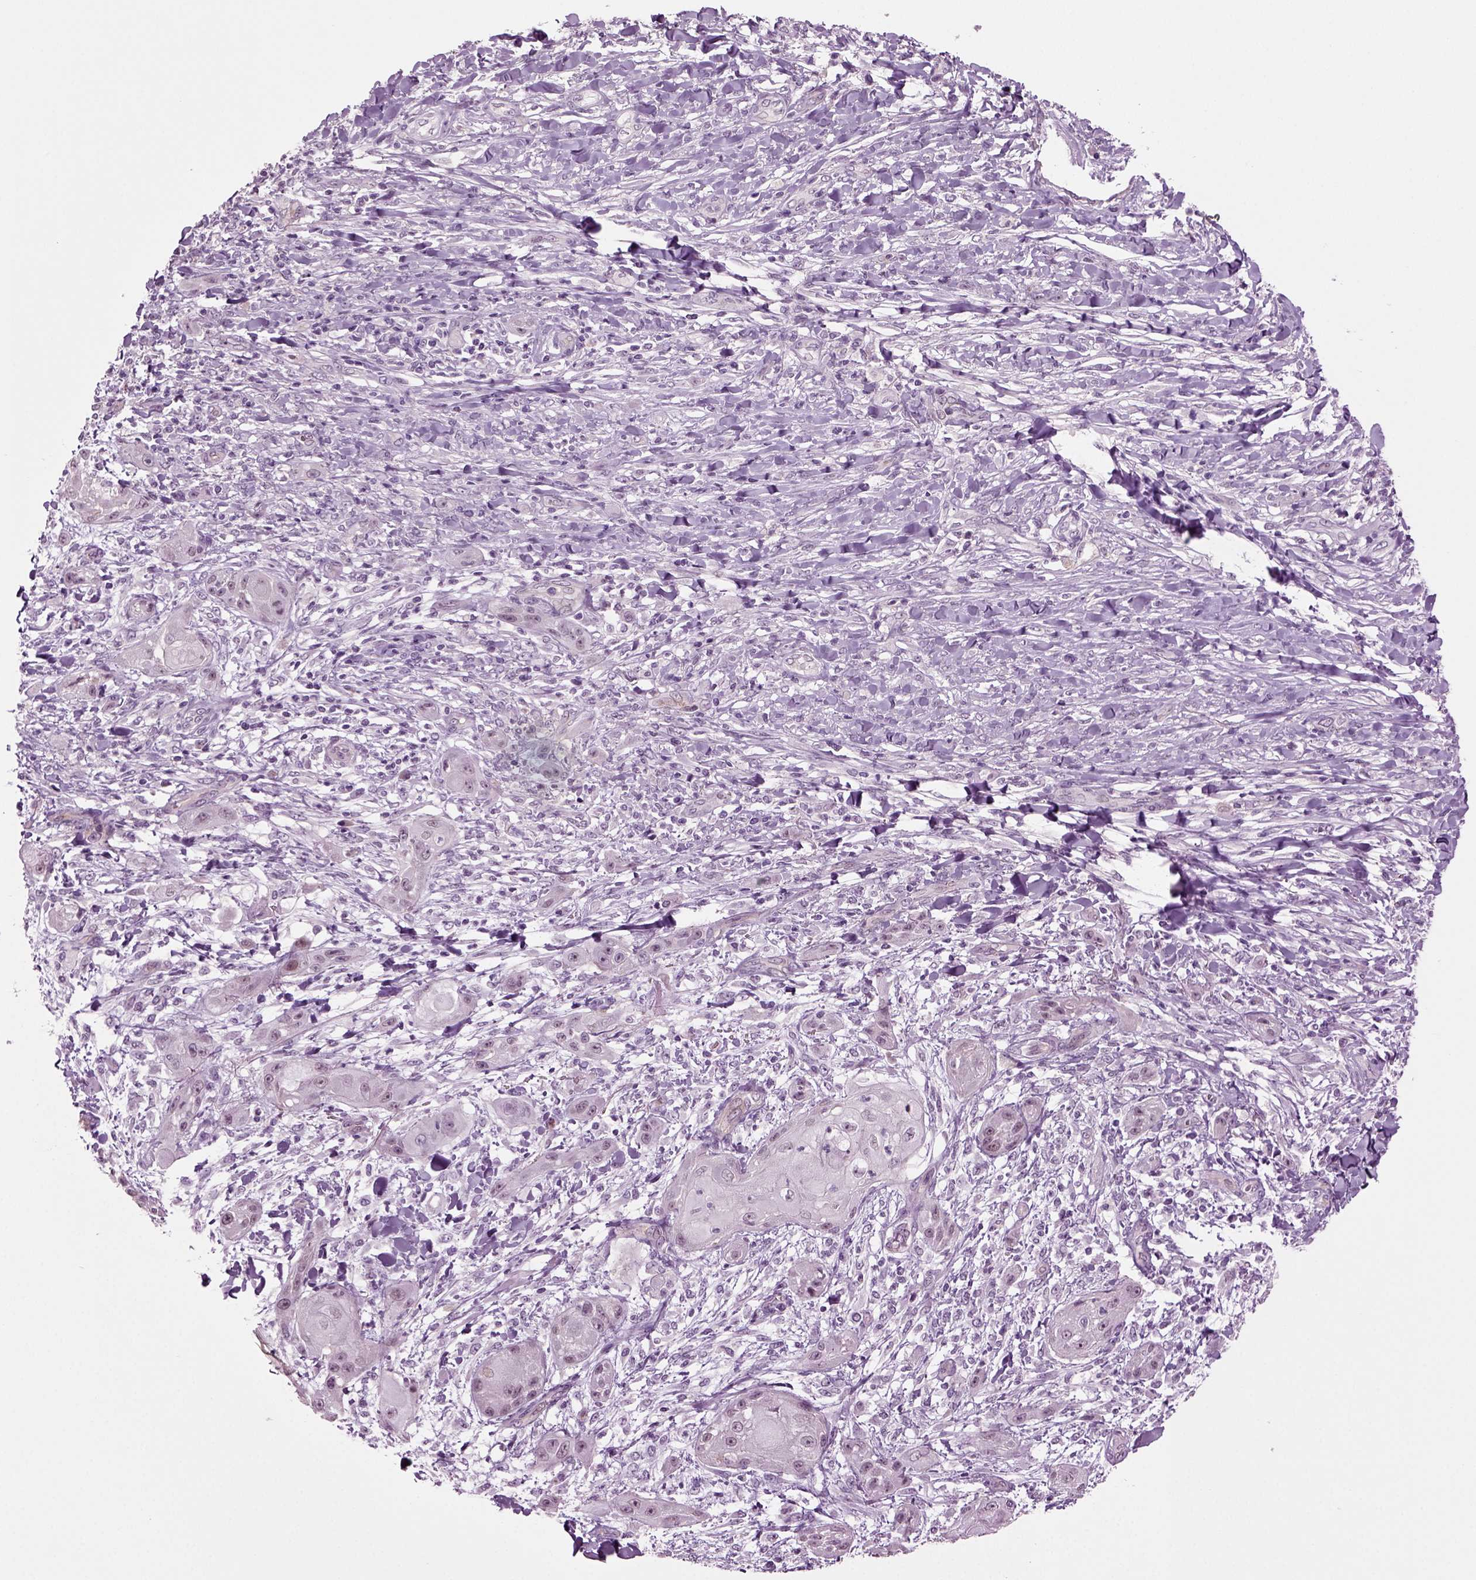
{"staining": {"intensity": "negative", "quantity": "none", "location": "none"}, "tissue": "skin cancer", "cell_type": "Tumor cells", "image_type": "cancer", "snomed": [{"axis": "morphology", "description": "Squamous cell carcinoma, NOS"}, {"axis": "topography", "description": "Skin"}], "caption": "The immunohistochemistry photomicrograph has no significant positivity in tumor cells of skin squamous cell carcinoma tissue.", "gene": "COL9A2", "patient": {"sex": "male", "age": 62}}